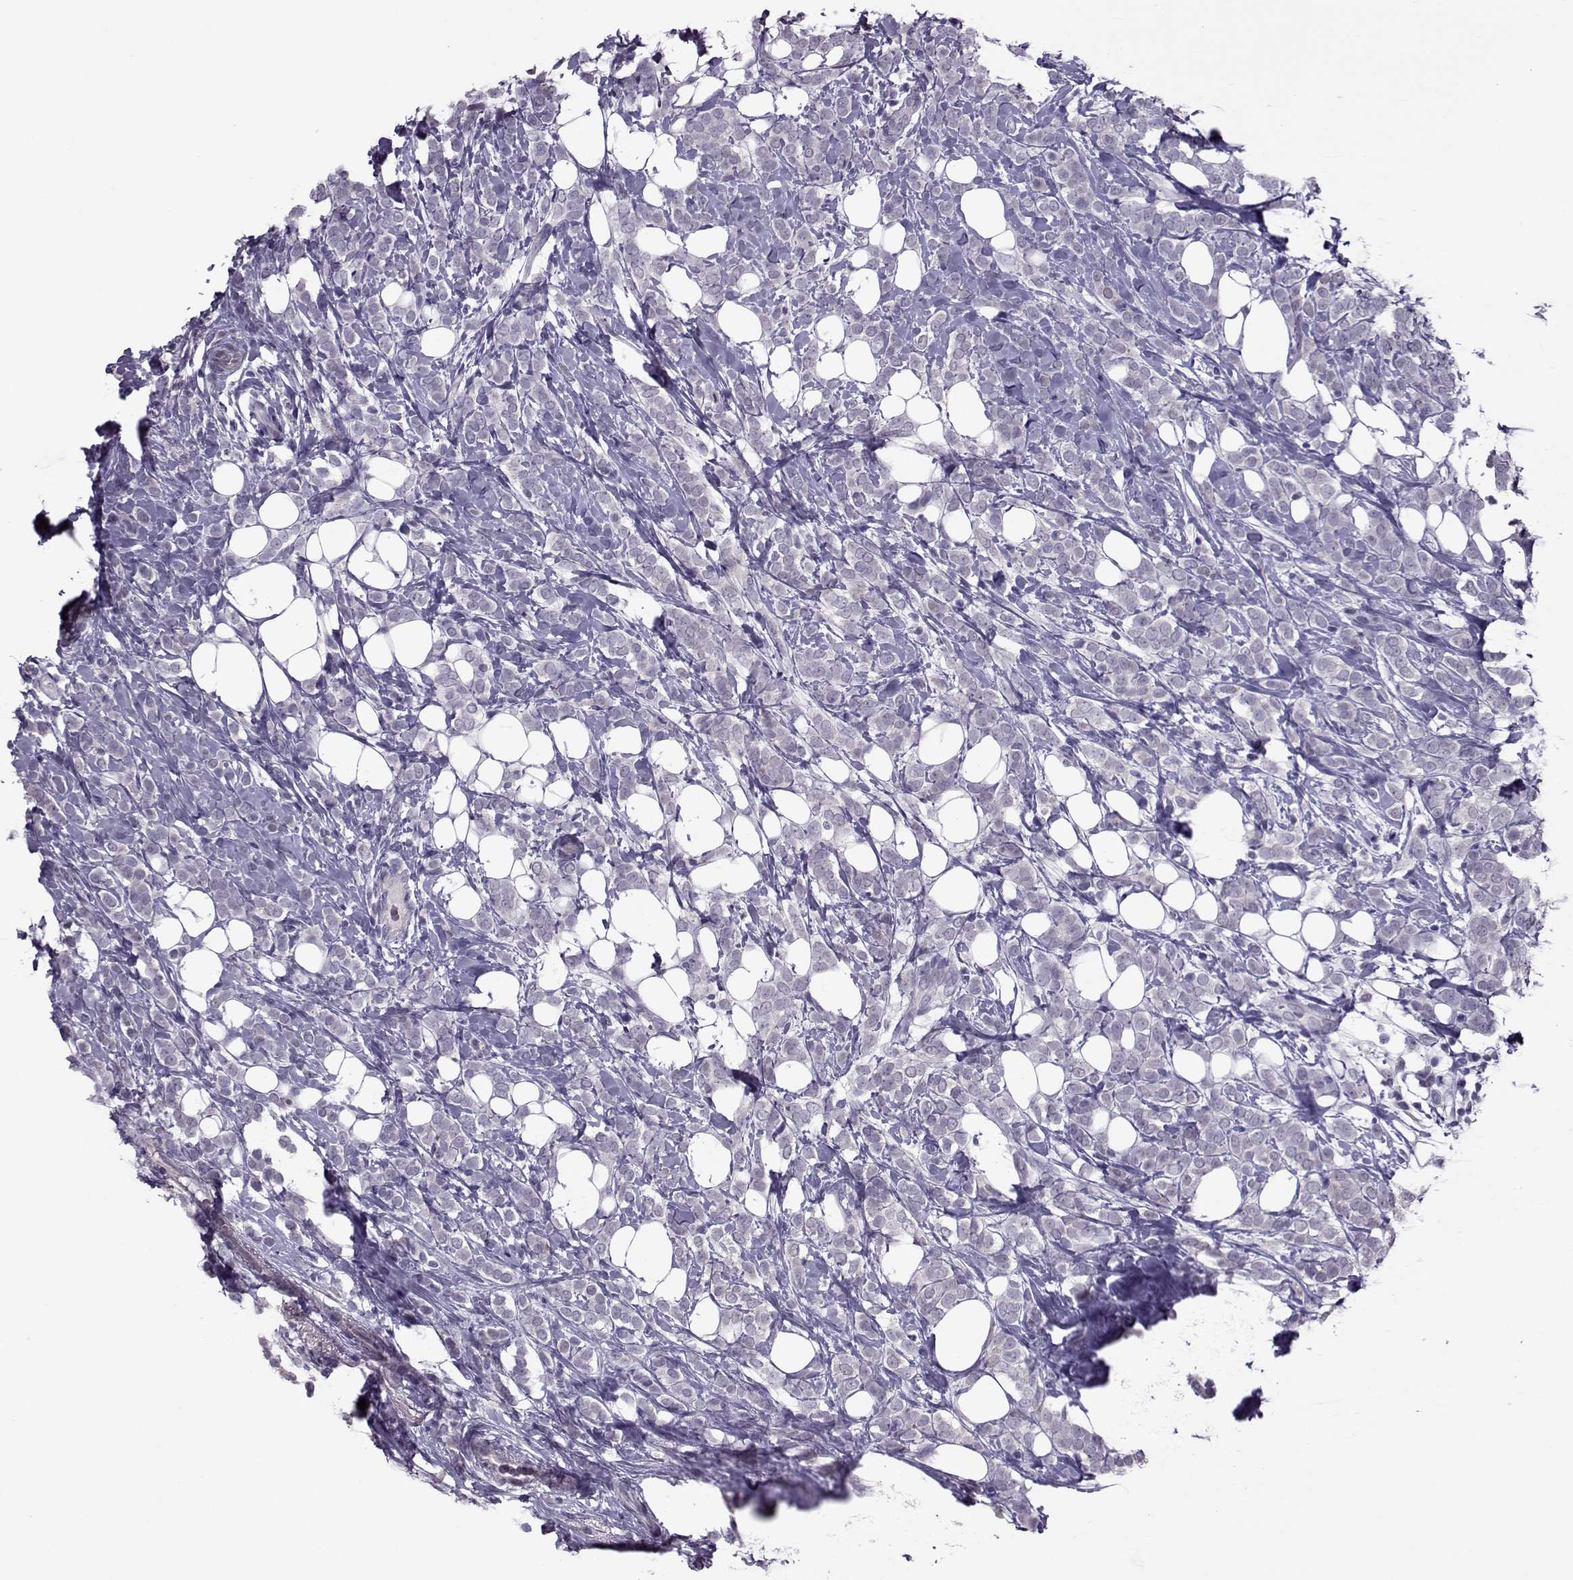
{"staining": {"intensity": "negative", "quantity": "none", "location": "none"}, "tissue": "breast cancer", "cell_type": "Tumor cells", "image_type": "cancer", "snomed": [{"axis": "morphology", "description": "Lobular carcinoma"}, {"axis": "topography", "description": "Breast"}], "caption": "Immunohistochemistry of human lobular carcinoma (breast) demonstrates no positivity in tumor cells.", "gene": "ASRGL1", "patient": {"sex": "female", "age": 49}}